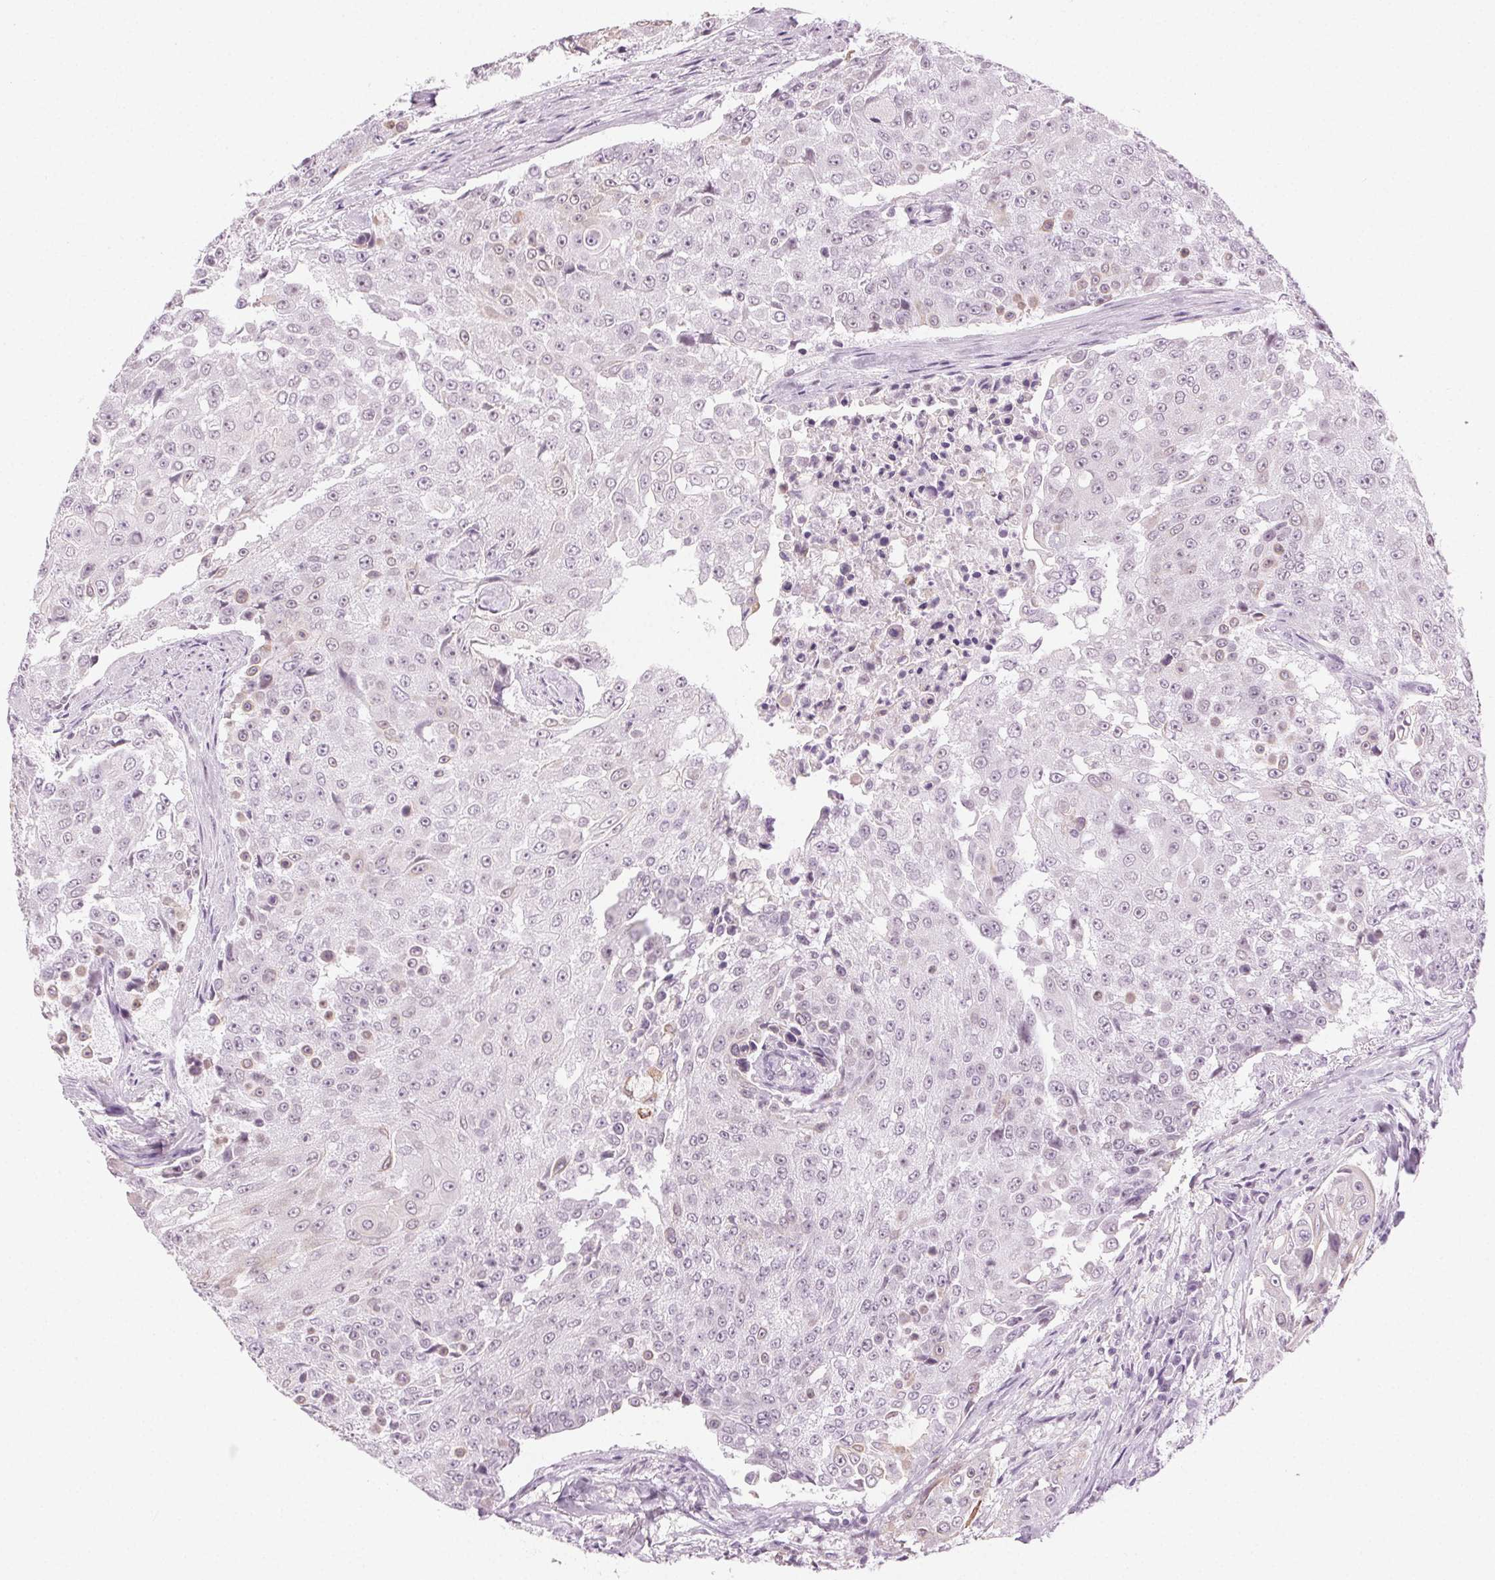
{"staining": {"intensity": "negative", "quantity": "none", "location": "none"}, "tissue": "urothelial cancer", "cell_type": "Tumor cells", "image_type": "cancer", "snomed": [{"axis": "morphology", "description": "Urothelial carcinoma, High grade"}, {"axis": "topography", "description": "Urinary bladder"}], "caption": "High-grade urothelial carcinoma stained for a protein using IHC demonstrates no staining tumor cells.", "gene": "AIF1L", "patient": {"sex": "female", "age": 63}}